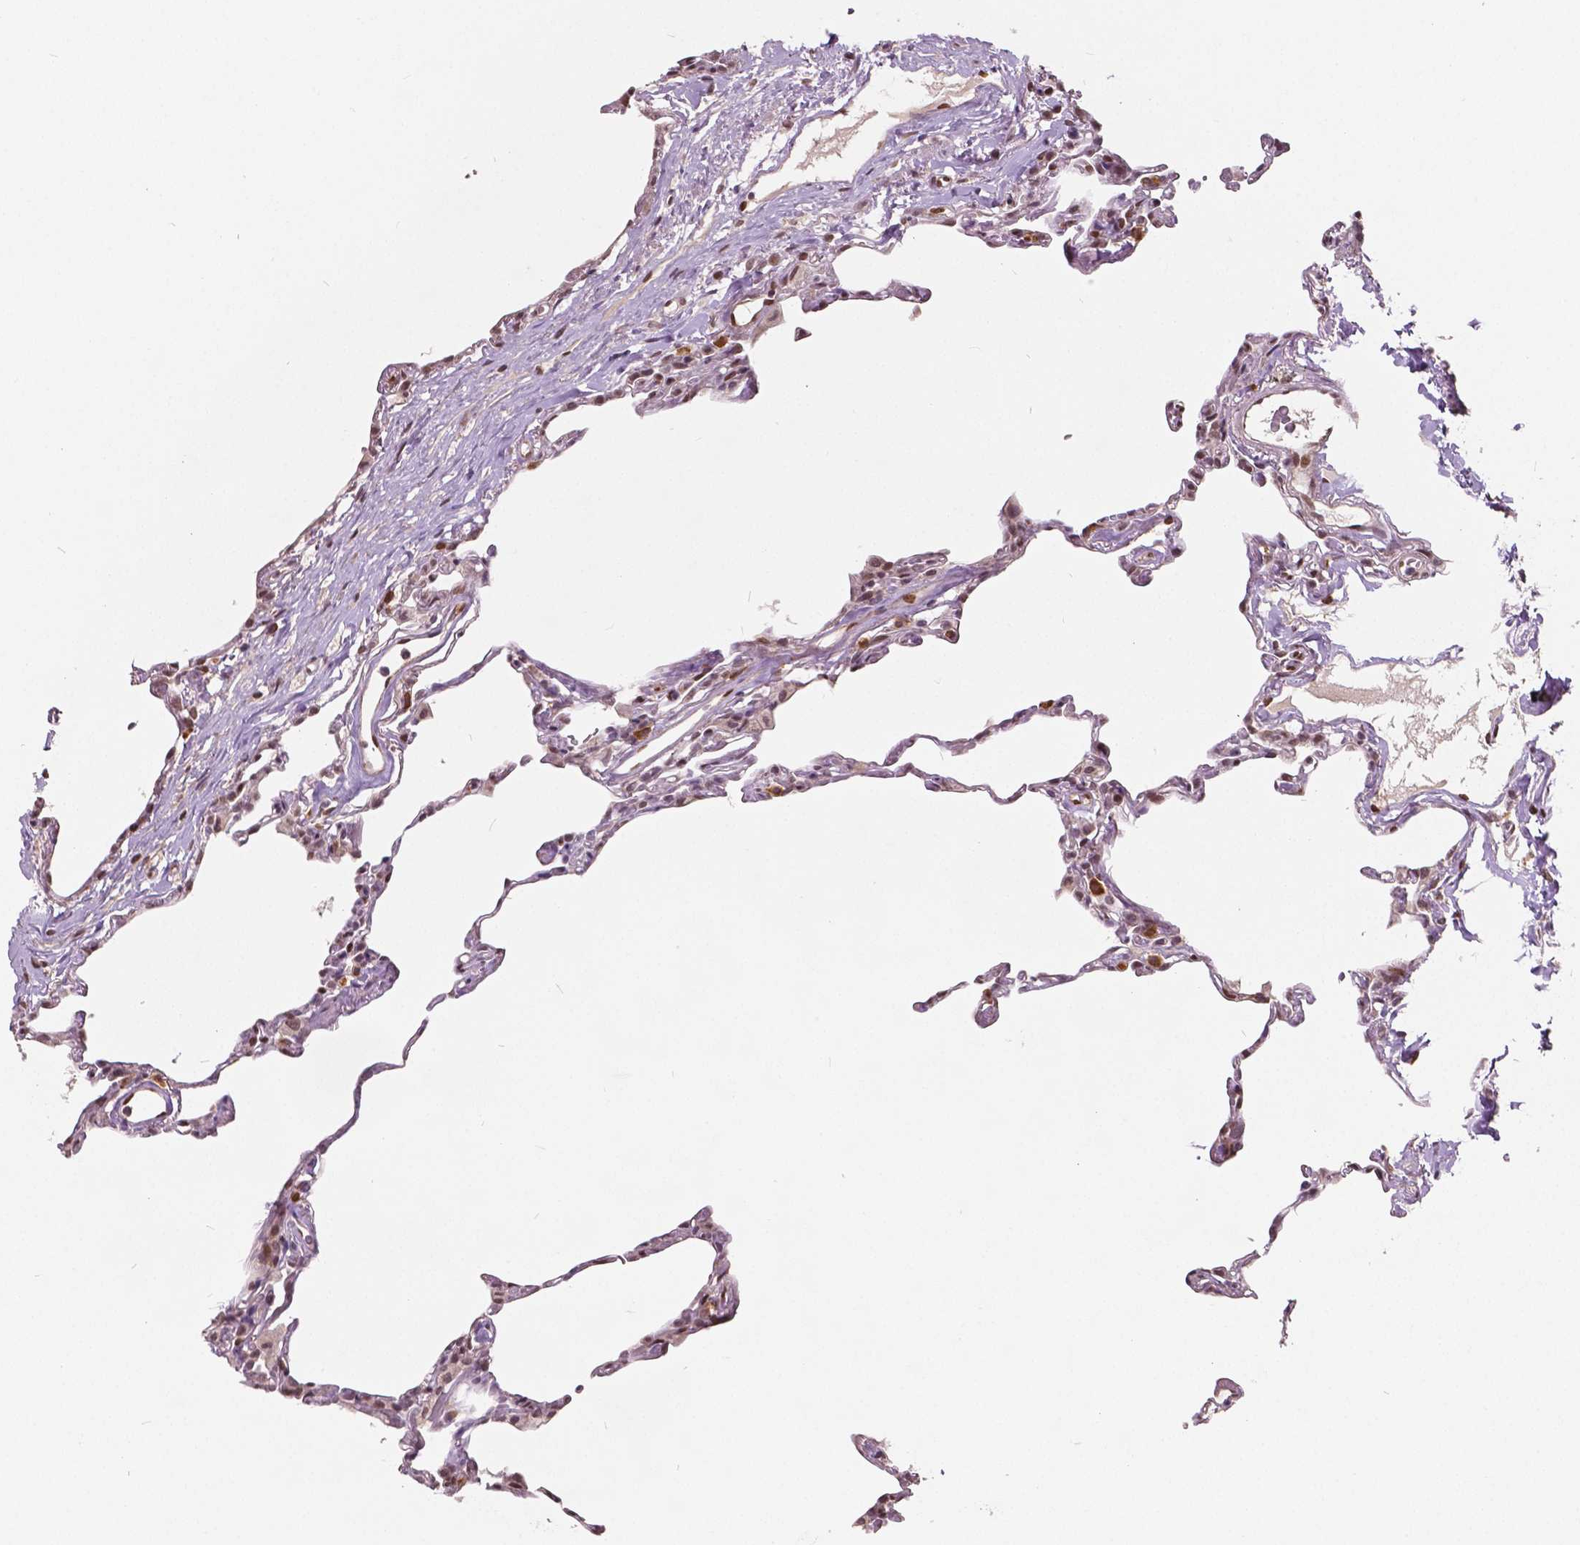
{"staining": {"intensity": "weak", "quantity": "25%-75%", "location": "nuclear"}, "tissue": "lung", "cell_type": "Alveolar cells", "image_type": "normal", "snomed": [{"axis": "morphology", "description": "Normal tissue, NOS"}, {"axis": "topography", "description": "Lung"}], "caption": "DAB (3,3'-diaminobenzidine) immunohistochemical staining of unremarkable human lung reveals weak nuclear protein staining in approximately 25%-75% of alveolar cells.", "gene": "HMBOX1", "patient": {"sex": "female", "age": 57}}